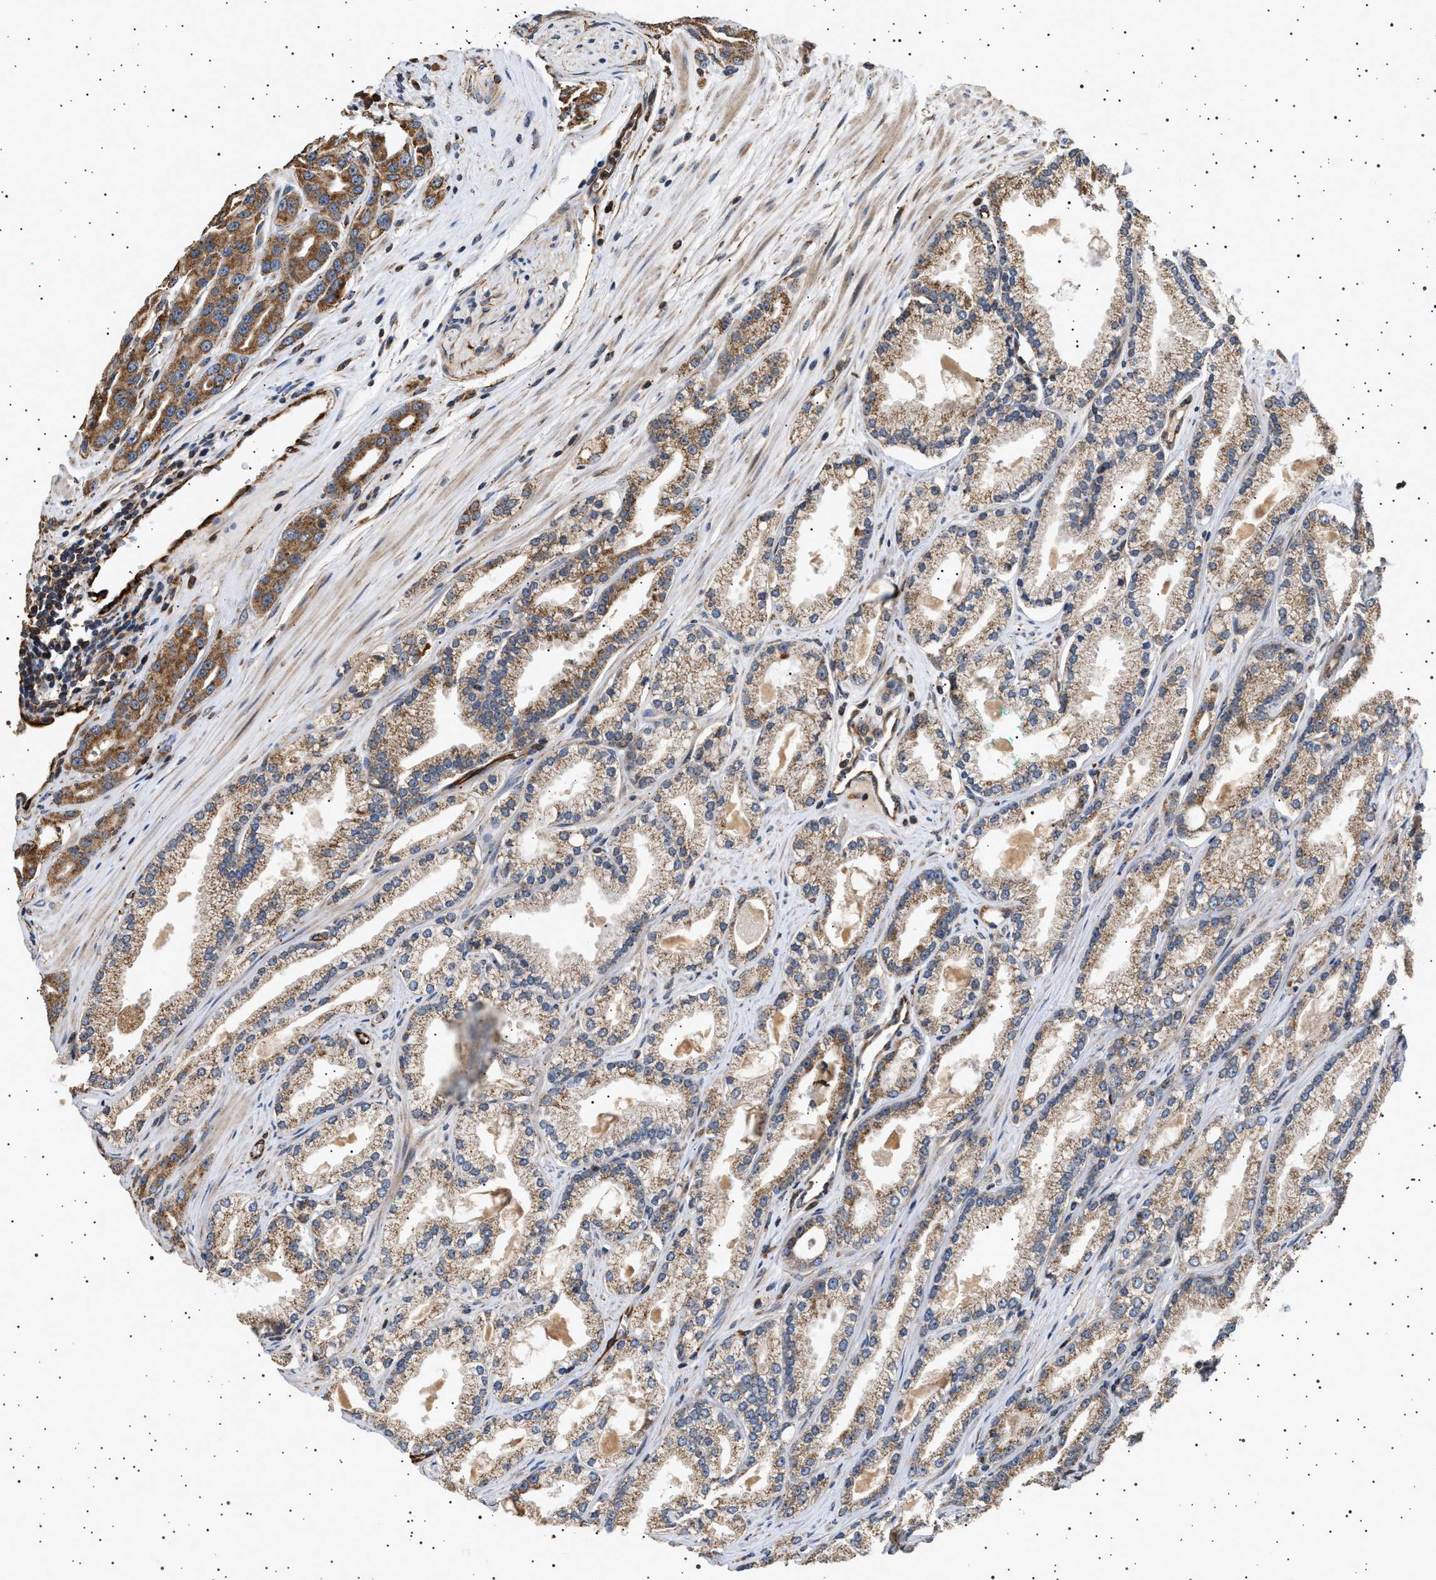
{"staining": {"intensity": "moderate", "quantity": ">75%", "location": "cytoplasmic/membranous"}, "tissue": "prostate cancer", "cell_type": "Tumor cells", "image_type": "cancer", "snomed": [{"axis": "morphology", "description": "Adenocarcinoma, High grade"}, {"axis": "topography", "description": "Prostate"}], "caption": "Immunohistochemical staining of prostate cancer (high-grade adenocarcinoma) displays medium levels of moderate cytoplasmic/membranous expression in about >75% of tumor cells.", "gene": "TRUB2", "patient": {"sex": "male", "age": 71}}